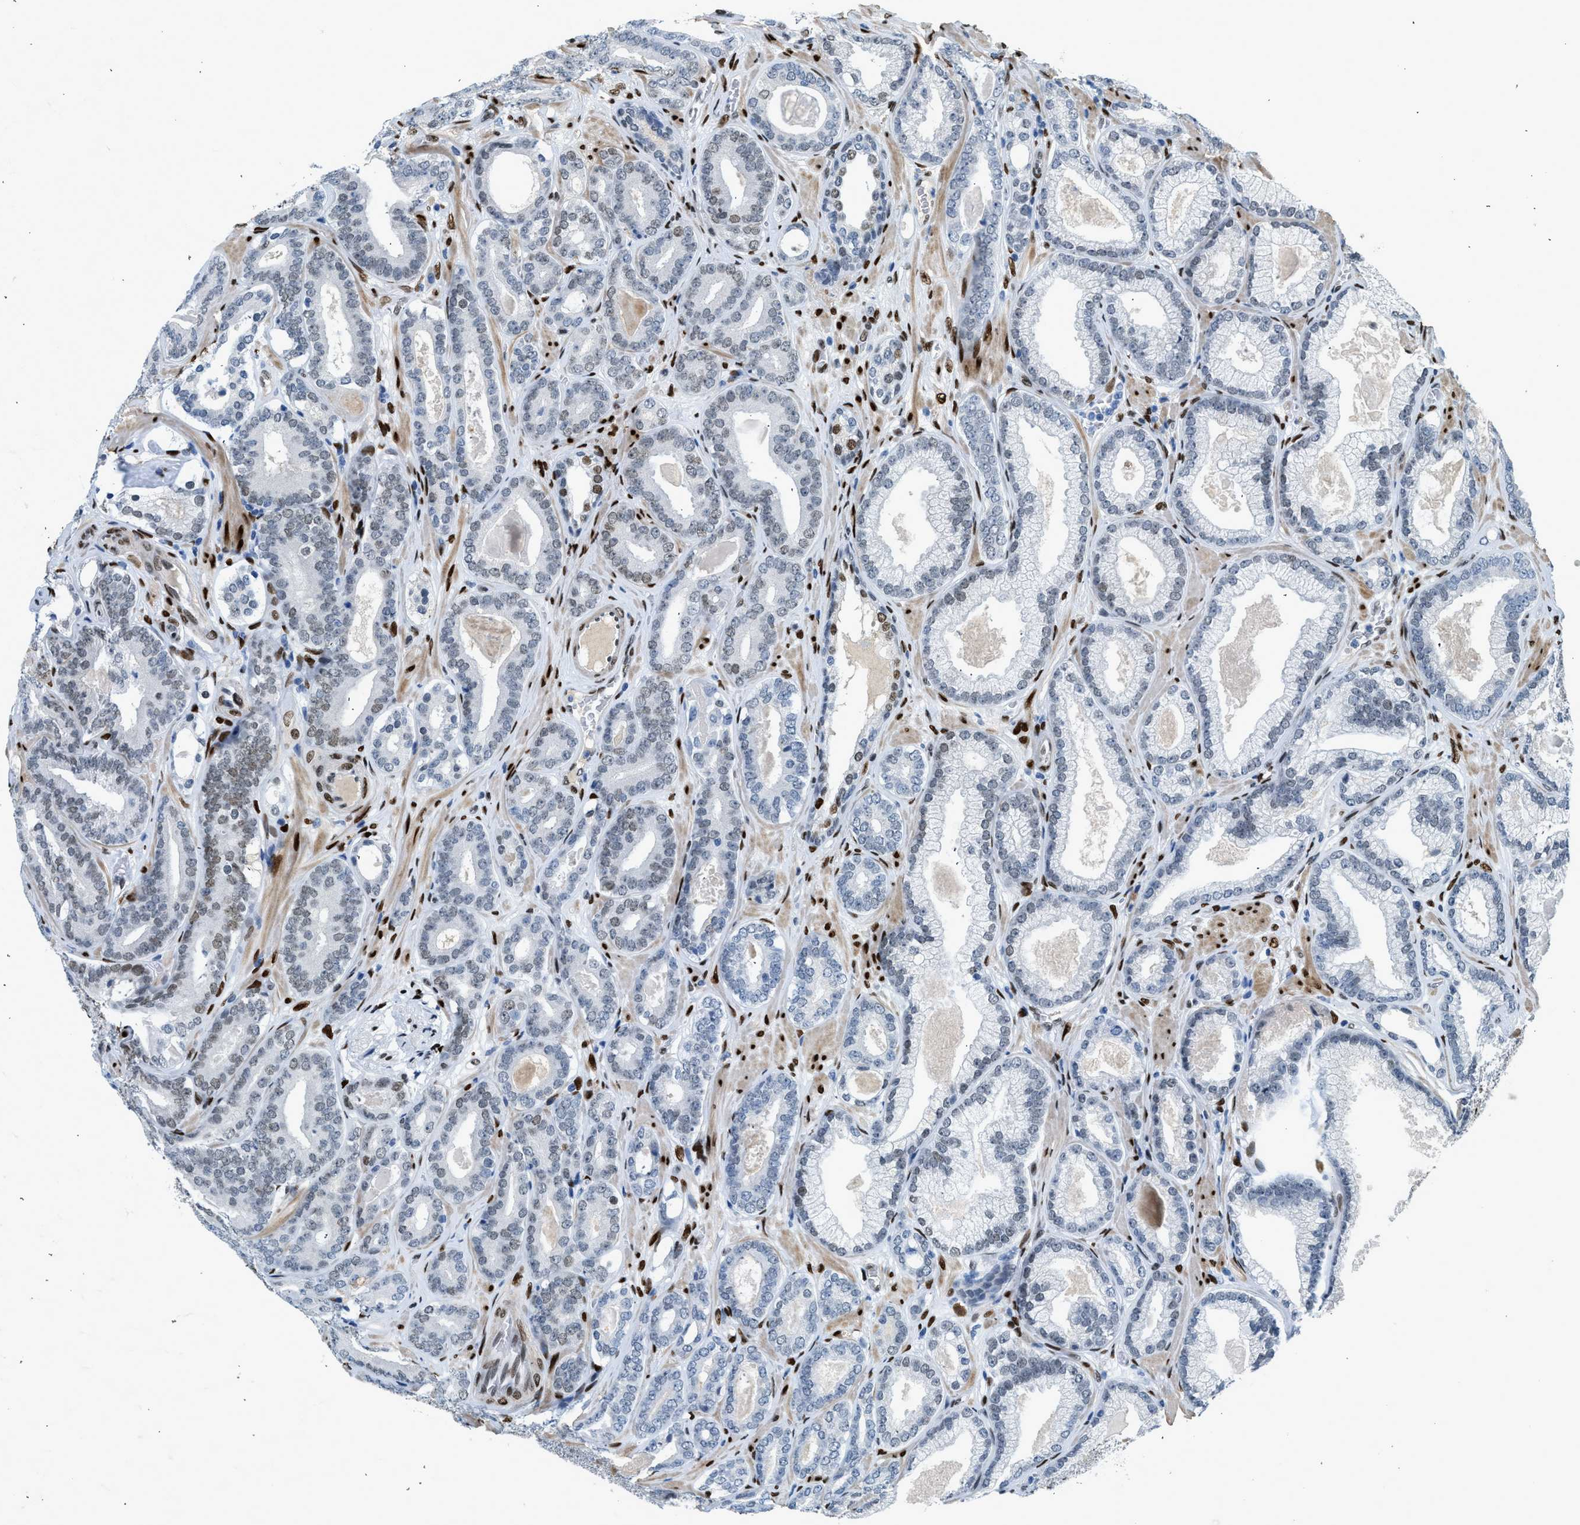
{"staining": {"intensity": "weak", "quantity": "<25%", "location": "nuclear"}, "tissue": "prostate cancer", "cell_type": "Tumor cells", "image_type": "cancer", "snomed": [{"axis": "morphology", "description": "Adenocarcinoma, High grade"}, {"axis": "topography", "description": "Prostate"}], "caption": "A high-resolution image shows IHC staining of high-grade adenocarcinoma (prostate), which reveals no significant expression in tumor cells.", "gene": "ZBTB20", "patient": {"sex": "male", "age": 60}}